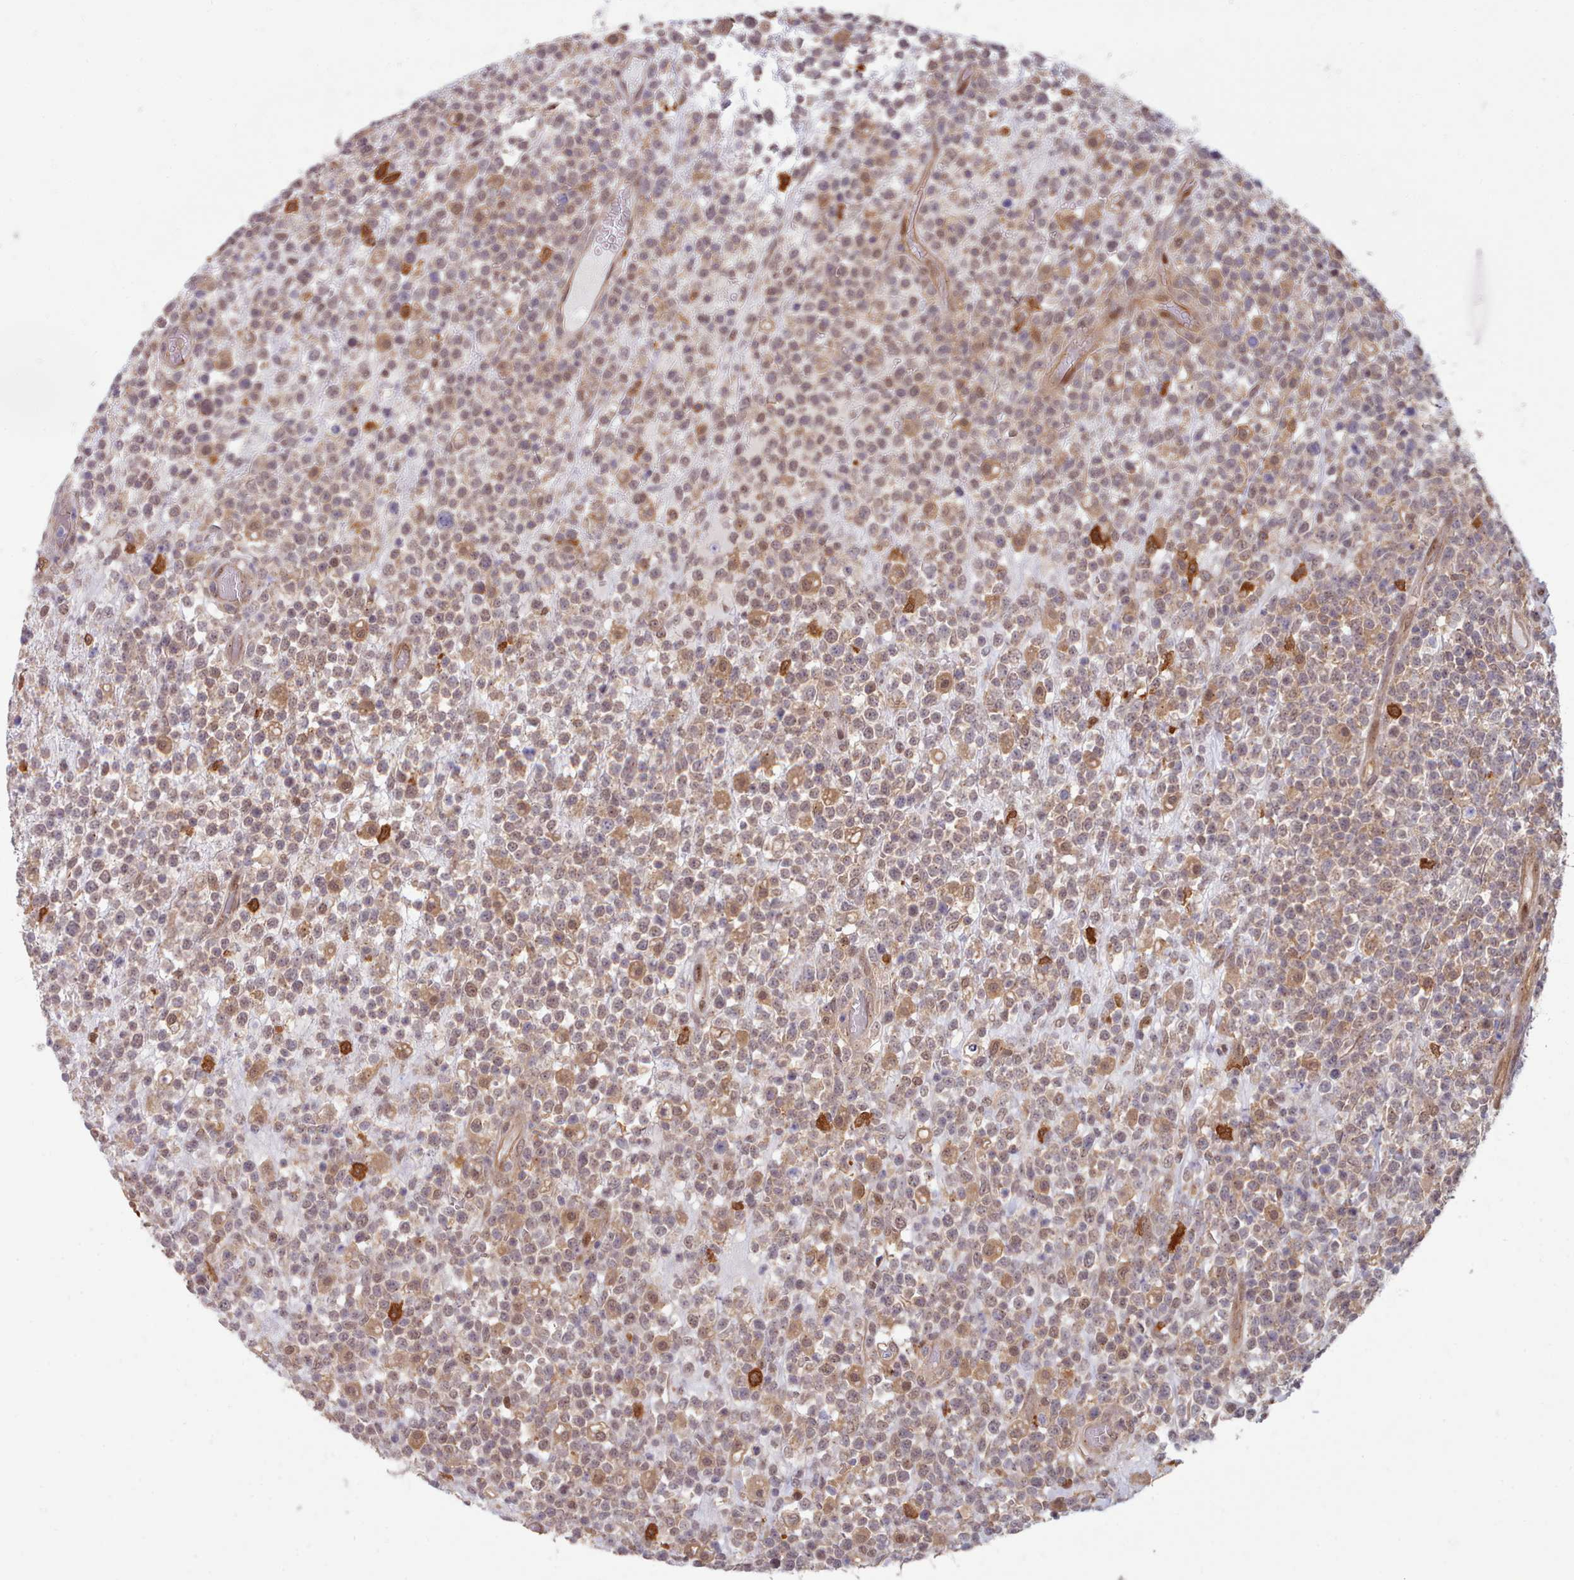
{"staining": {"intensity": "weak", "quantity": ">75%", "location": "cytoplasmic/membranous,nuclear"}, "tissue": "lymphoma", "cell_type": "Tumor cells", "image_type": "cancer", "snomed": [{"axis": "morphology", "description": "Malignant lymphoma, non-Hodgkin's type, High grade"}, {"axis": "topography", "description": "Colon"}], "caption": "High-magnification brightfield microscopy of lymphoma stained with DAB (3,3'-diaminobenzidine) (brown) and counterstained with hematoxylin (blue). tumor cells exhibit weak cytoplasmic/membranous and nuclear positivity is identified in approximately>75% of cells.", "gene": "CES3", "patient": {"sex": "female", "age": 53}}